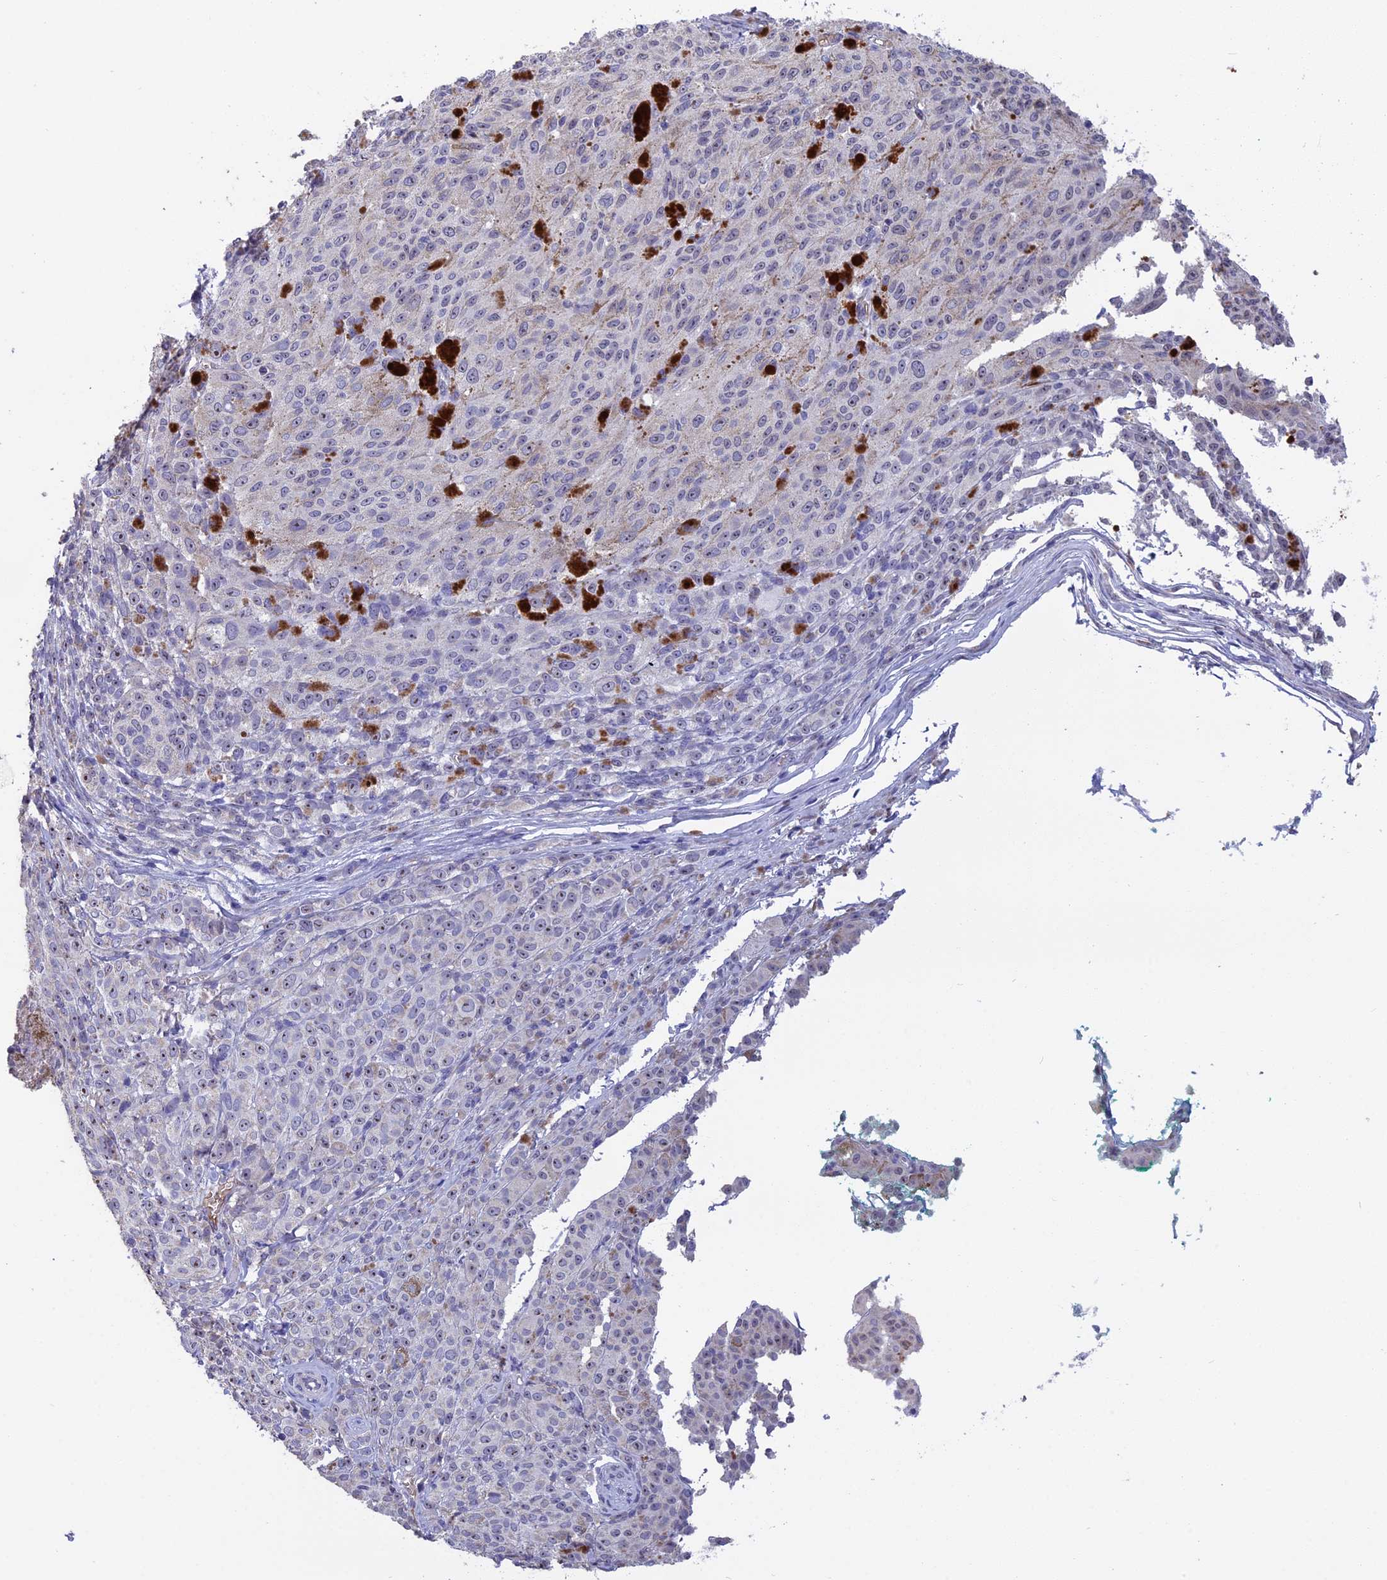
{"staining": {"intensity": "negative", "quantity": "none", "location": "none"}, "tissue": "melanoma", "cell_type": "Tumor cells", "image_type": "cancer", "snomed": [{"axis": "morphology", "description": "Malignant melanoma, NOS"}, {"axis": "topography", "description": "Skin"}], "caption": "Immunohistochemistry (IHC) of melanoma displays no positivity in tumor cells.", "gene": "KNOP1", "patient": {"sex": "female", "age": 52}}